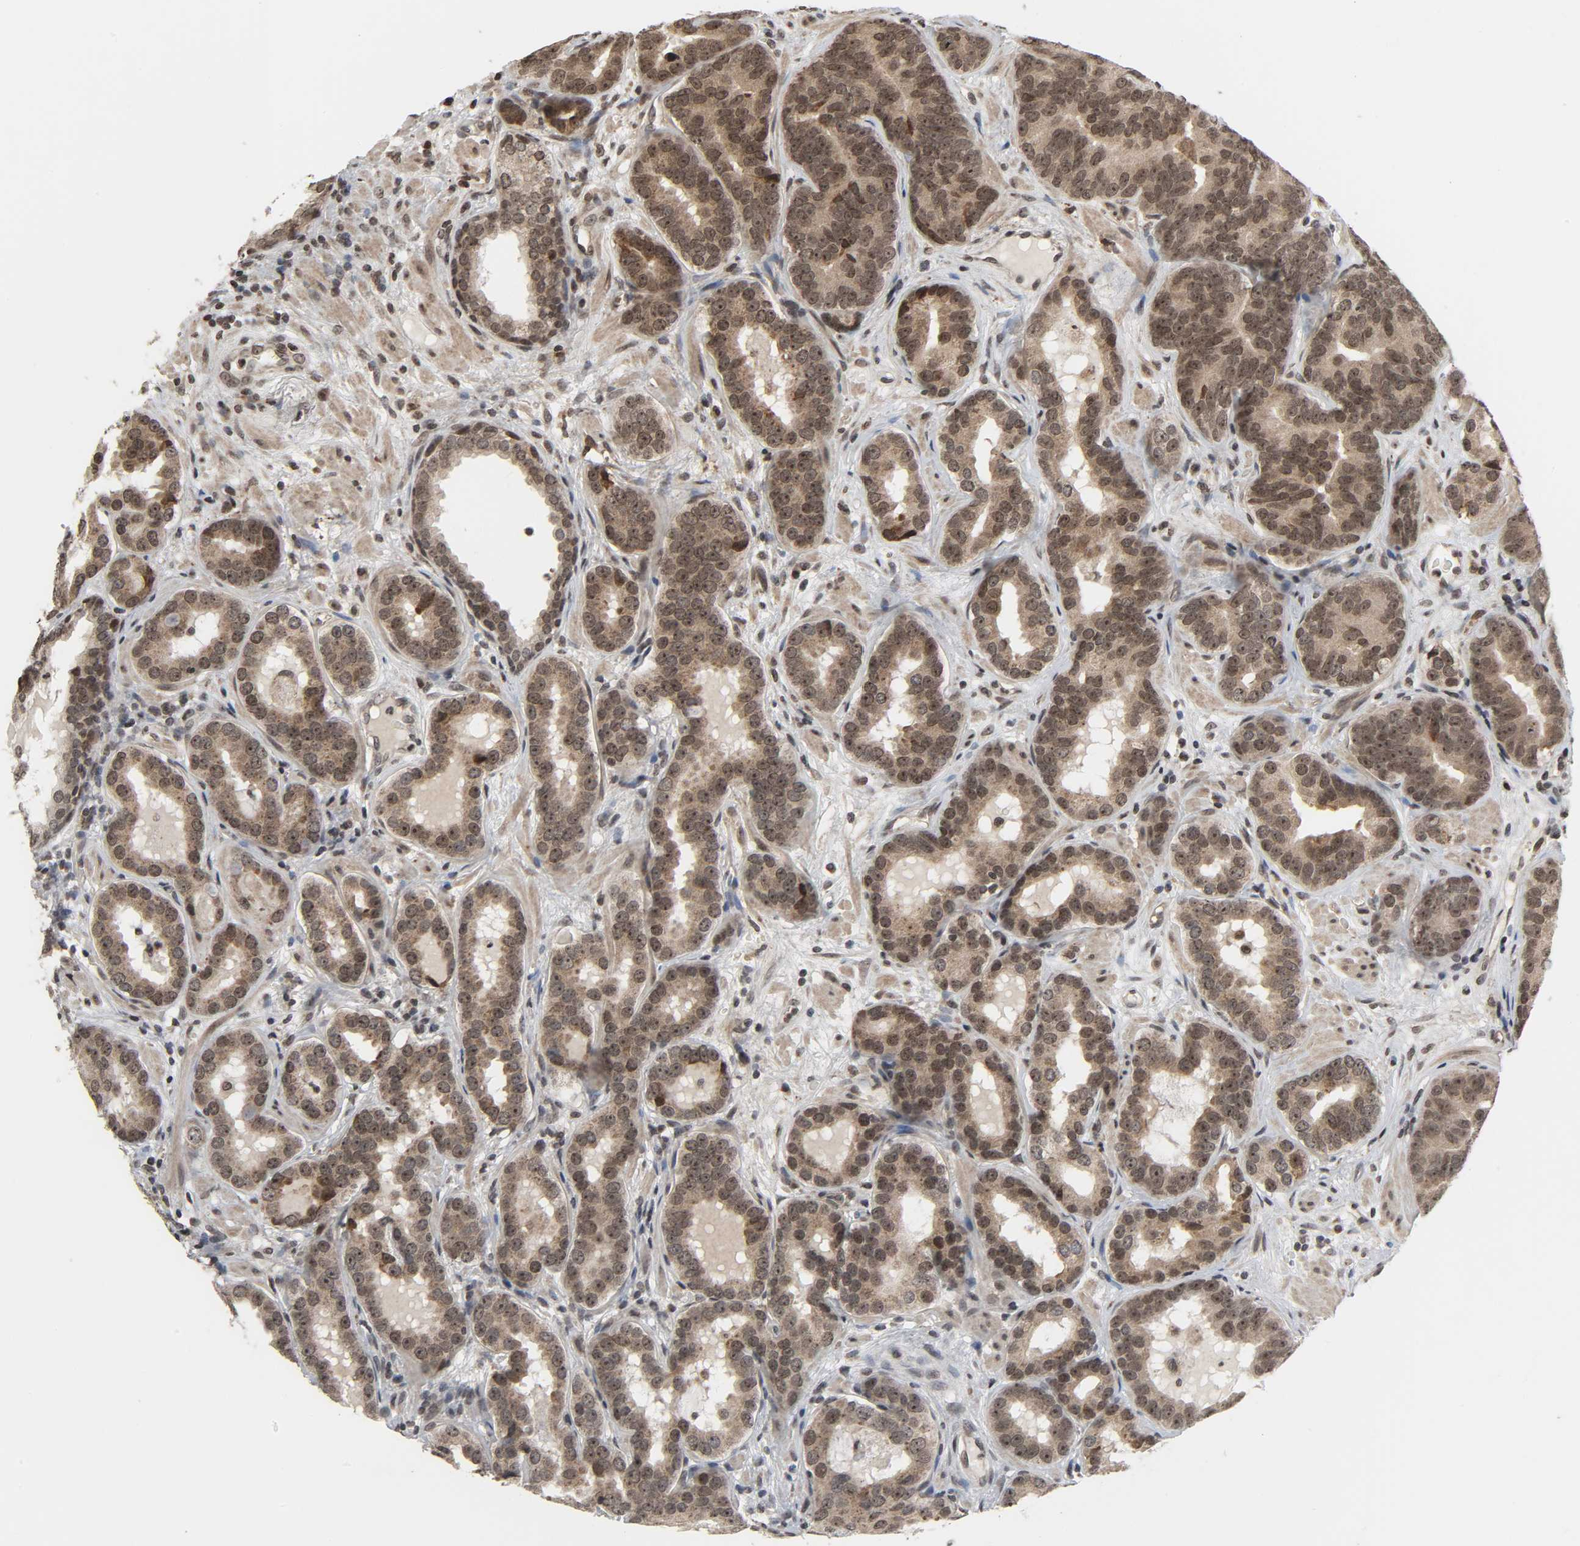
{"staining": {"intensity": "moderate", "quantity": ">75%", "location": "nuclear"}, "tissue": "prostate cancer", "cell_type": "Tumor cells", "image_type": "cancer", "snomed": [{"axis": "morphology", "description": "Adenocarcinoma, Low grade"}, {"axis": "topography", "description": "Prostate"}], "caption": "Low-grade adenocarcinoma (prostate) was stained to show a protein in brown. There is medium levels of moderate nuclear expression in about >75% of tumor cells.", "gene": "XRCC1", "patient": {"sex": "male", "age": 59}}